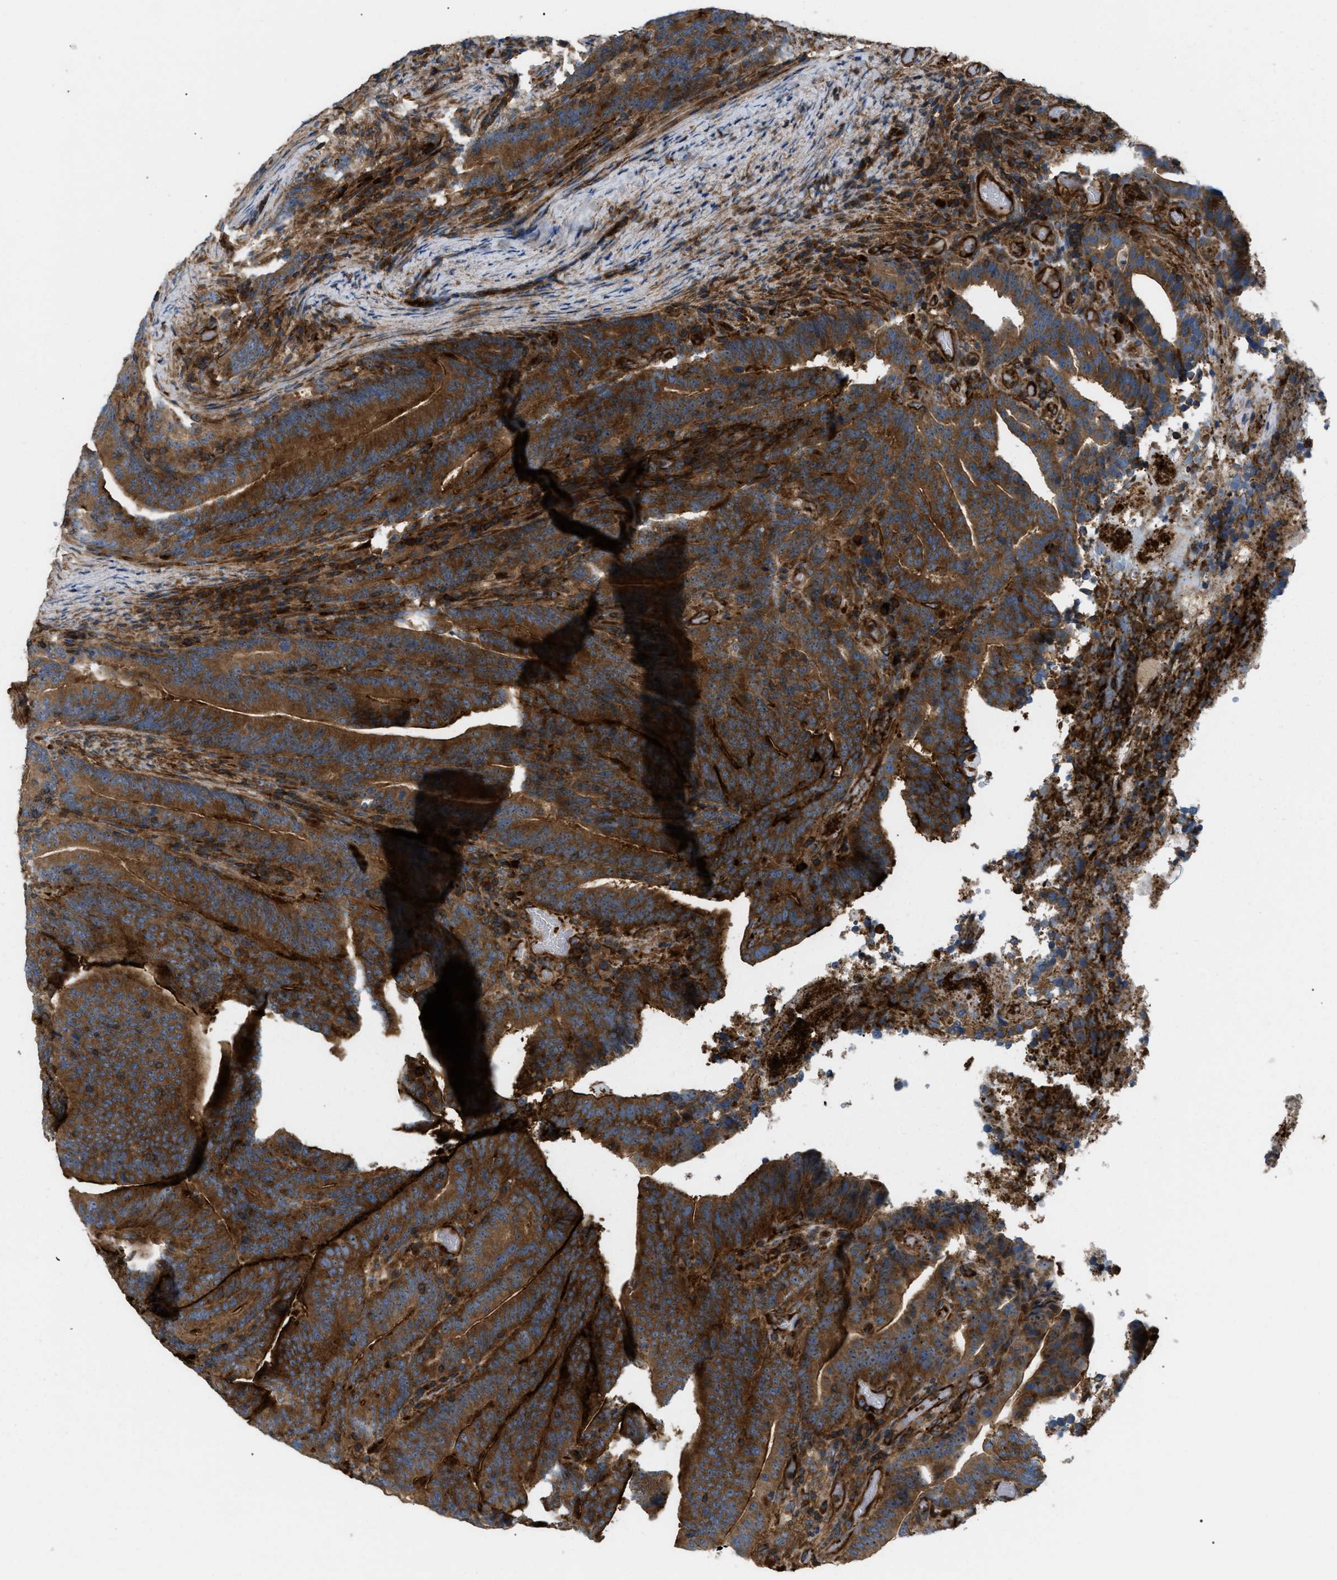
{"staining": {"intensity": "strong", "quantity": ">75%", "location": "cytoplasmic/membranous"}, "tissue": "colorectal cancer", "cell_type": "Tumor cells", "image_type": "cancer", "snomed": [{"axis": "morphology", "description": "Adenocarcinoma, NOS"}, {"axis": "topography", "description": "Colon"}], "caption": "Colorectal adenocarcinoma stained with DAB IHC demonstrates high levels of strong cytoplasmic/membranous positivity in approximately >75% of tumor cells.", "gene": "ATP2A3", "patient": {"sex": "female", "age": 66}}